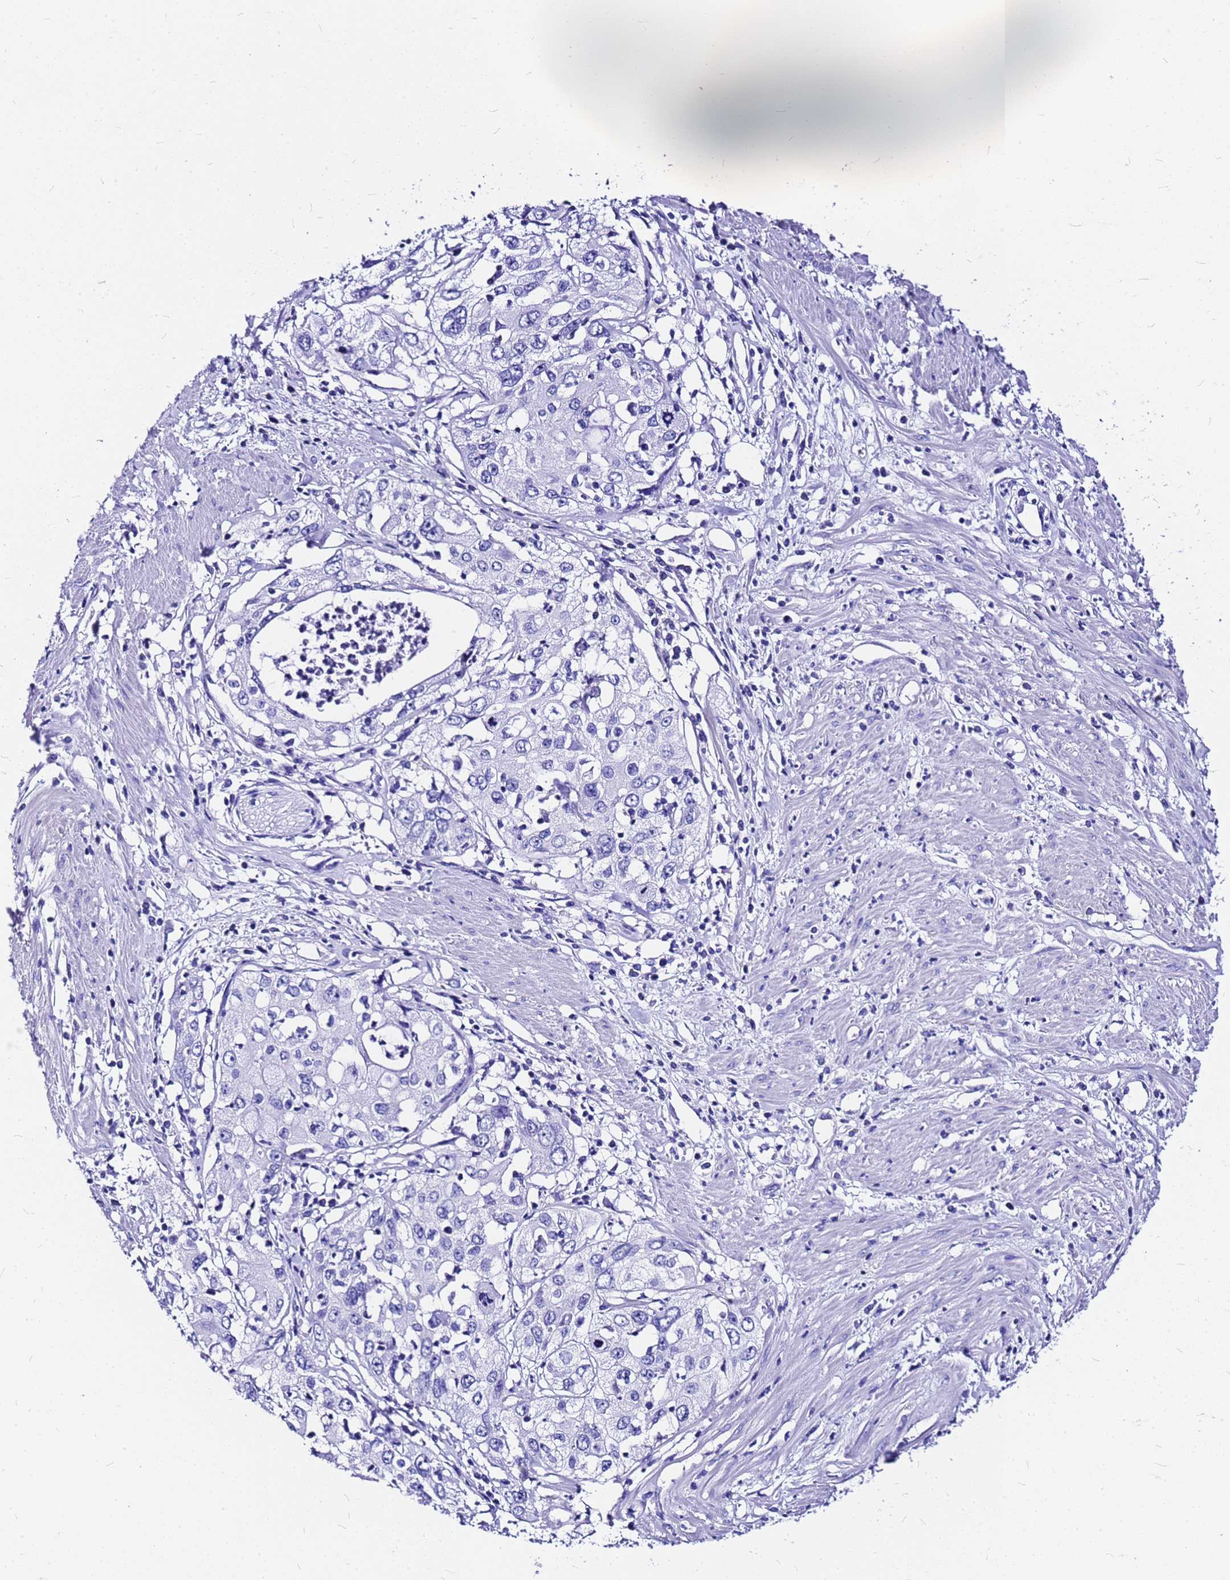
{"staining": {"intensity": "negative", "quantity": "none", "location": "none"}, "tissue": "cervical cancer", "cell_type": "Tumor cells", "image_type": "cancer", "snomed": [{"axis": "morphology", "description": "Squamous cell carcinoma, NOS"}, {"axis": "topography", "description": "Cervix"}], "caption": "Cervical cancer stained for a protein using IHC reveals no positivity tumor cells.", "gene": "HERC4", "patient": {"sex": "female", "age": 31}}